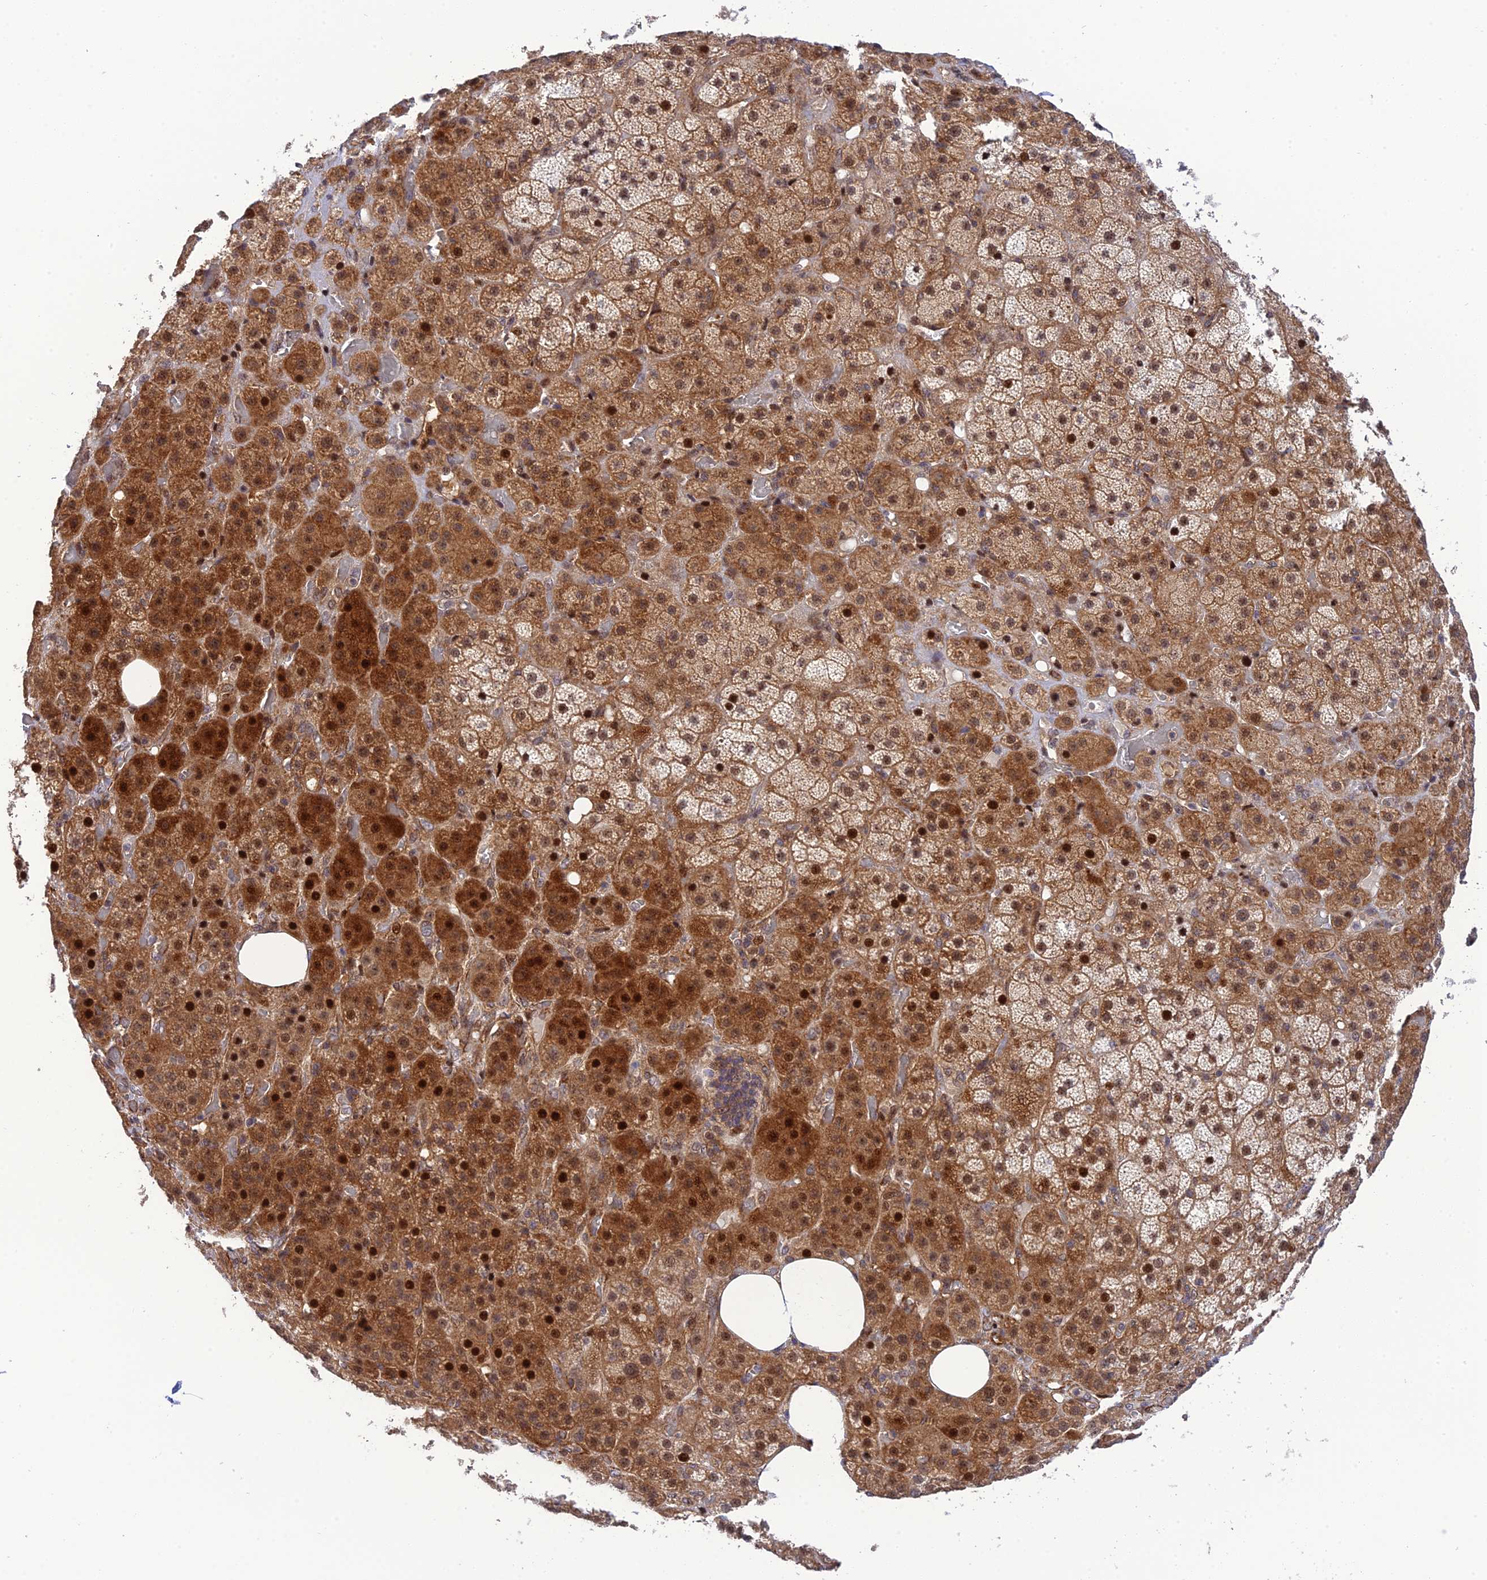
{"staining": {"intensity": "strong", "quantity": ">75%", "location": "cytoplasmic/membranous,nuclear"}, "tissue": "adrenal gland", "cell_type": "Glandular cells", "image_type": "normal", "snomed": [{"axis": "morphology", "description": "Normal tissue, NOS"}, {"axis": "topography", "description": "Adrenal gland"}], "caption": "Human adrenal gland stained for a protein (brown) displays strong cytoplasmic/membranous,nuclear positive positivity in about >75% of glandular cells.", "gene": "ZNF584", "patient": {"sex": "male", "age": 57}}